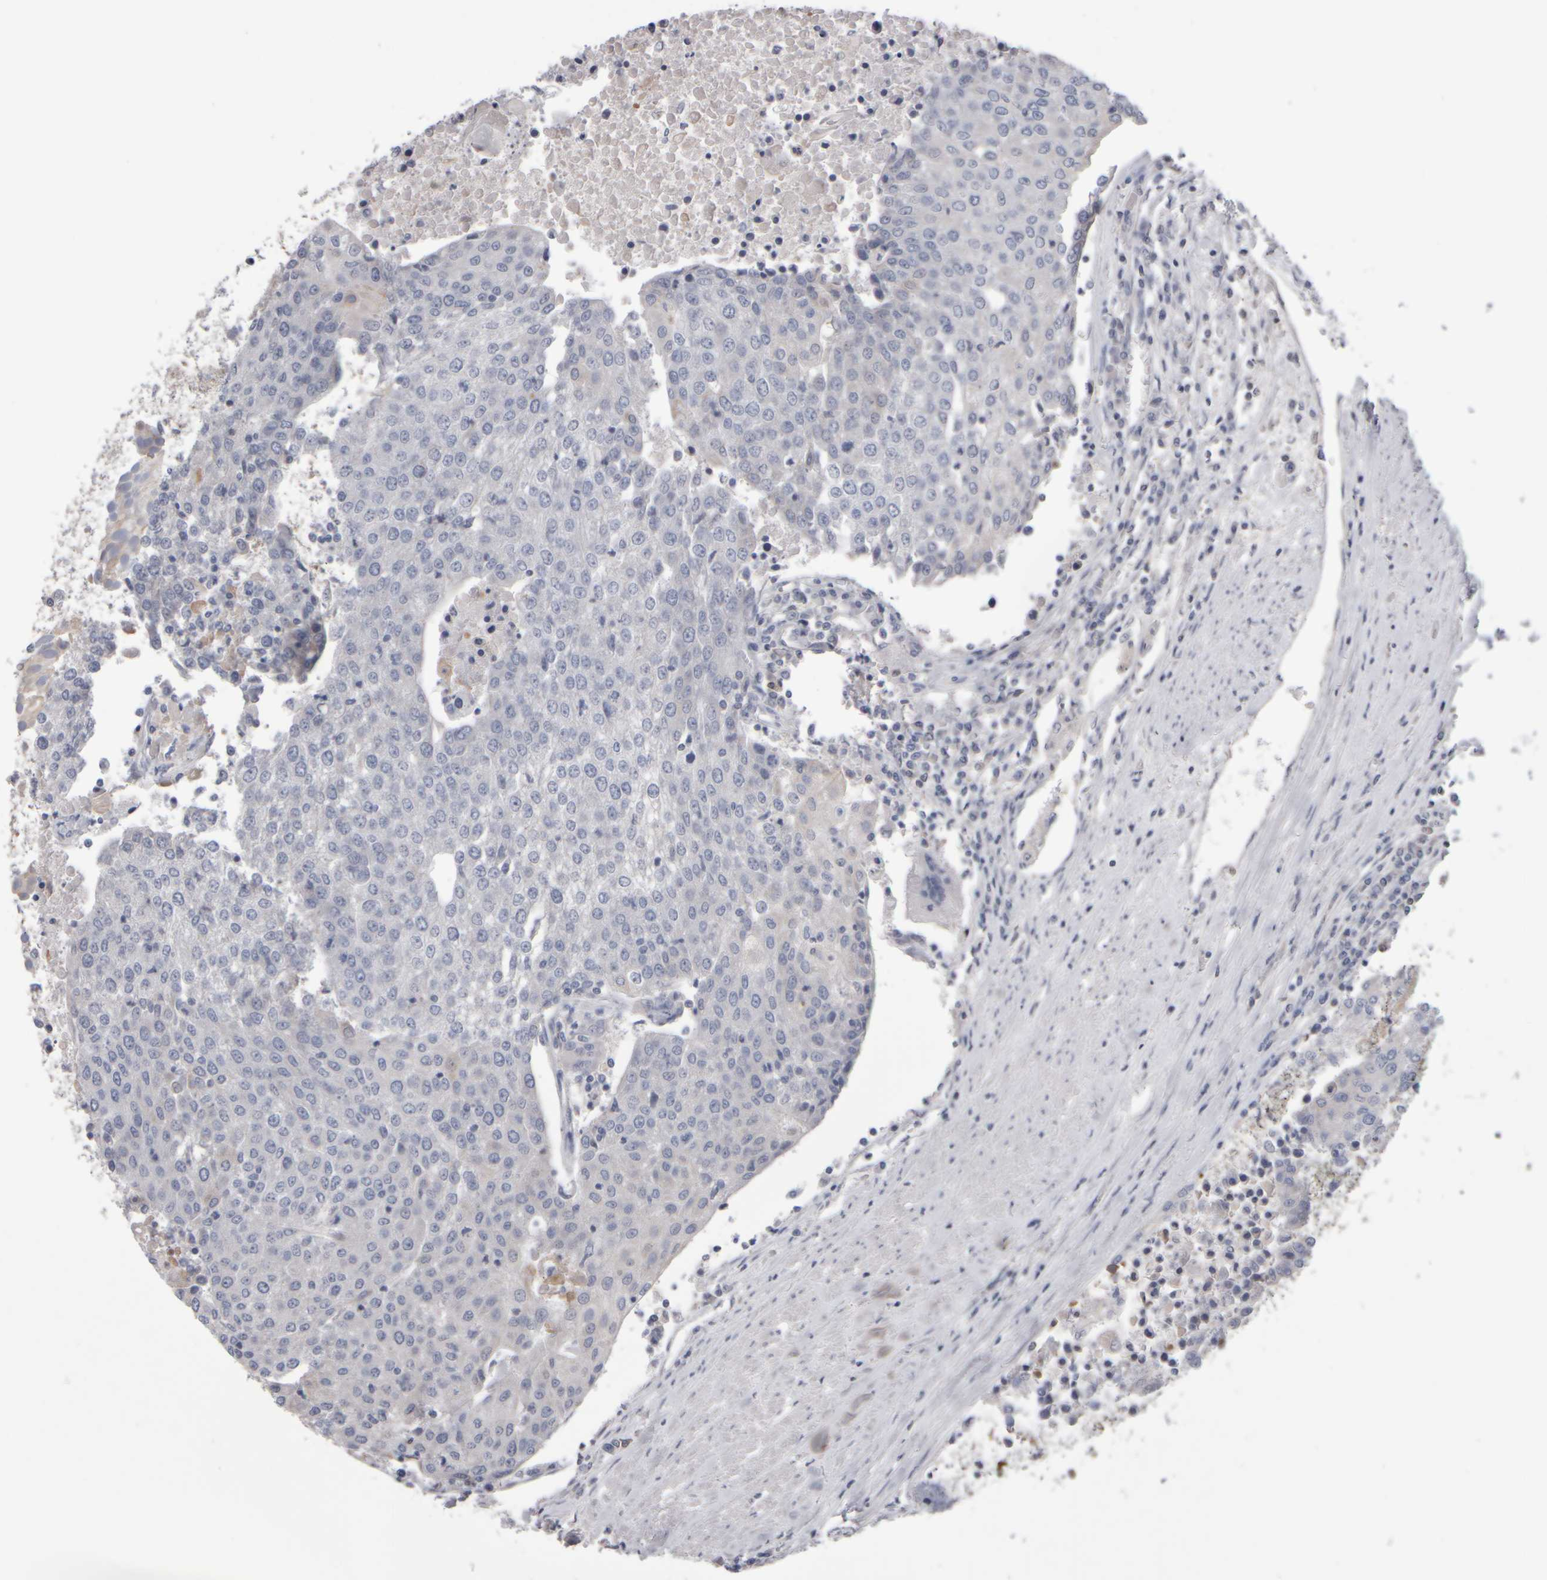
{"staining": {"intensity": "negative", "quantity": "none", "location": "none"}, "tissue": "urothelial cancer", "cell_type": "Tumor cells", "image_type": "cancer", "snomed": [{"axis": "morphology", "description": "Urothelial carcinoma, High grade"}, {"axis": "topography", "description": "Urinary bladder"}], "caption": "Tumor cells are negative for protein expression in human high-grade urothelial carcinoma.", "gene": "EPHX2", "patient": {"sex": "female", "age": 85}}